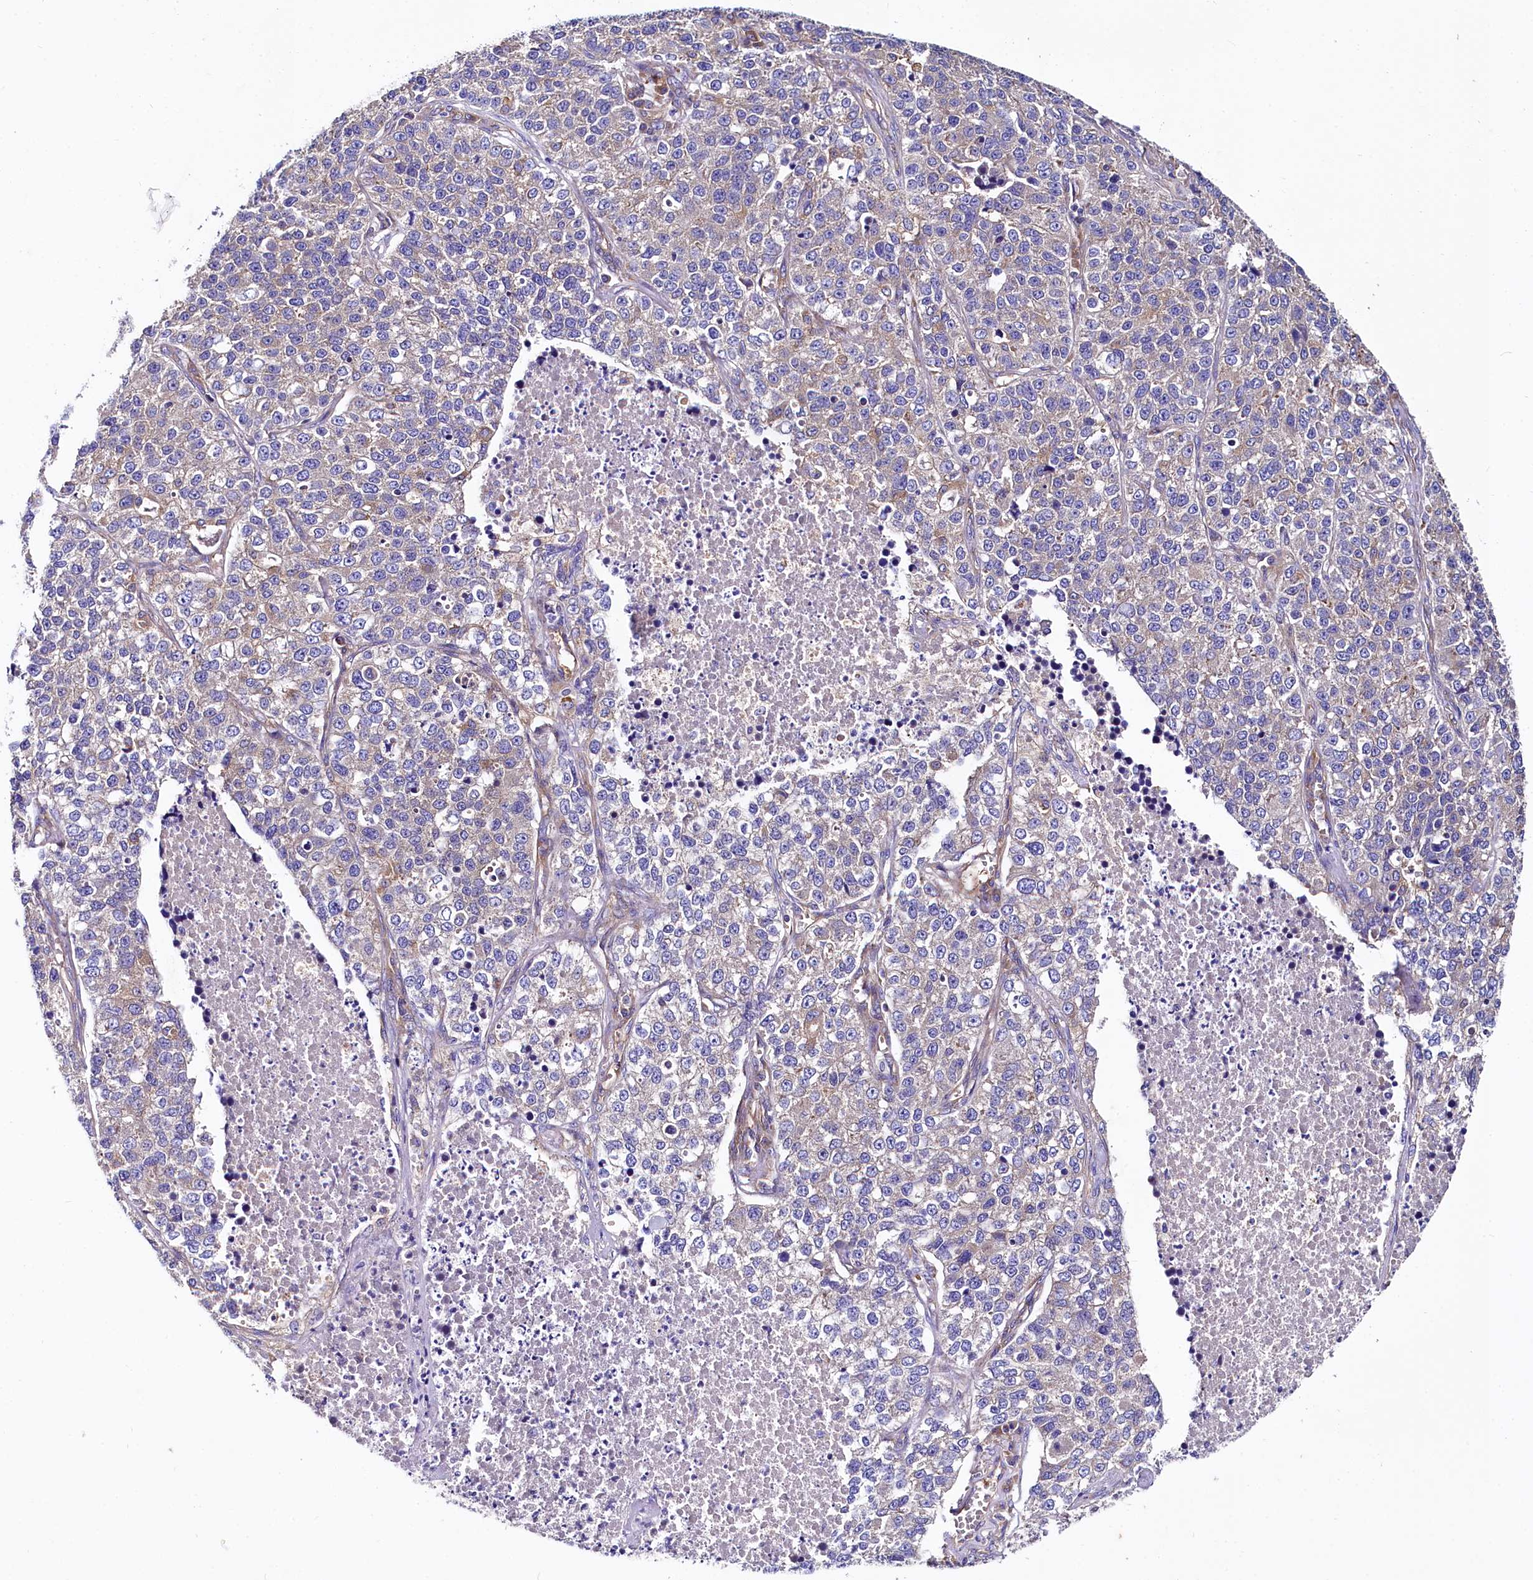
{"staining": {"intensity": "negative", "quantity": "none", "location": "none"}, "tissue": "lung cancer", "cell_type": "Tumor cells", "image_type": "cancer", "snomed": [{"axis": "morphology", "description": "Adenocarcinoma, NOS"}, {"axis": "topography", "description": "Lung"}], "caption": "Immunohistochemistry of human lung adenocarcinoma demonstrates no positivity in tumor cells. (Immunohistochemistry (ihc), brightfield microscopy, high magnification).", "gene": "QARS1", "patient": {"sex": "male", "age": 49}}